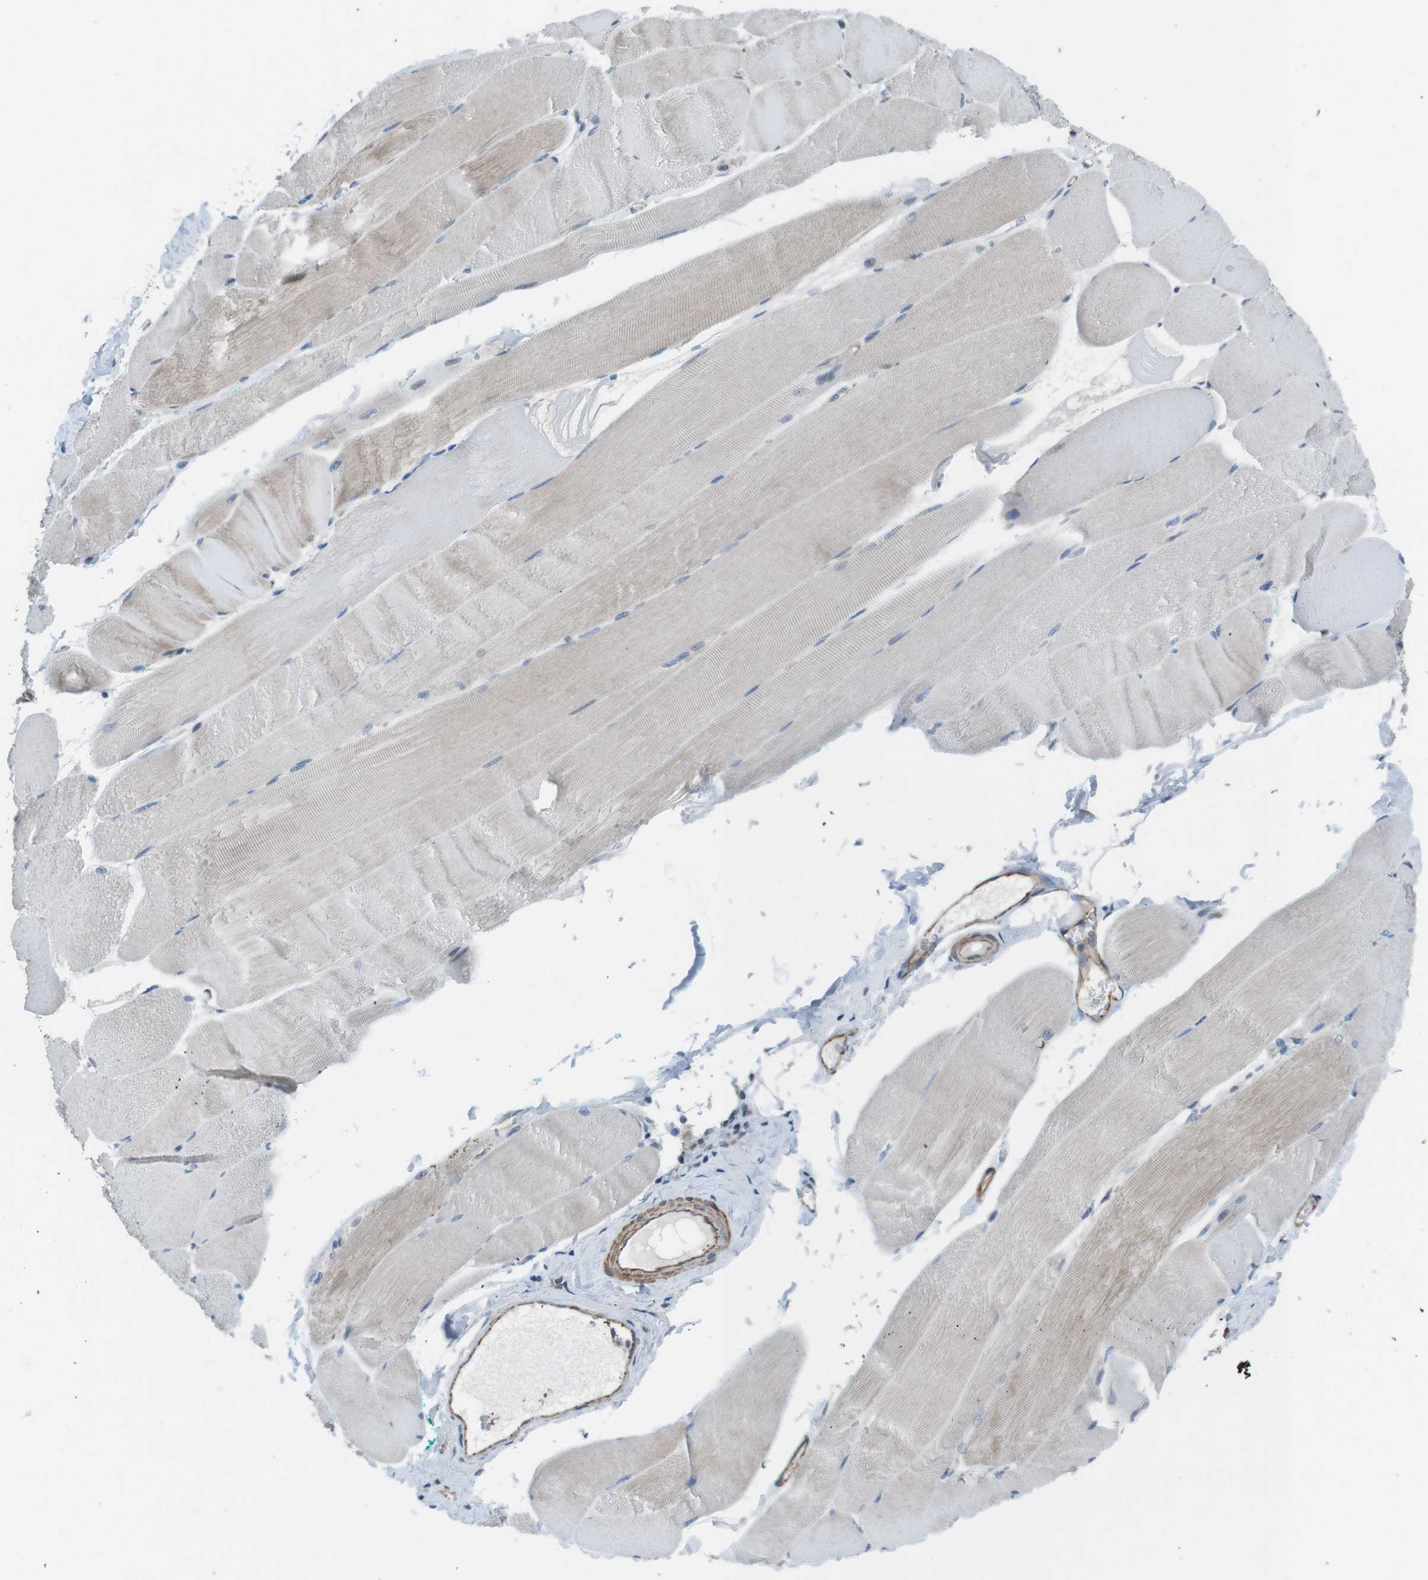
{"staining": {"intensity": "weak", "quantity": "<25%", "location": "cytoplasmic/membranous"}, "tissue": "skeletal muscle", "cell_type": "Myocytes", "image_type": "normal", "snomed": [{"axis": "morphology", "description": "Normal tissue, NOS"}, {"axis": "morphology", "description": "Squamous cell carcinoma, NOS"}, {"axis": "topography", "description": "Skeletal muscle"}], "caption": "Immunohistochemistry histopathology image of benign human skeletal muscle stained for a protein (brown), which exhibits no staining in myocytes. (Immunohistochemistry (ihc), brightfield microscopy, high magnification).", "gene": "FAM174B", "patient": {"sex": "male", "age": 51}}